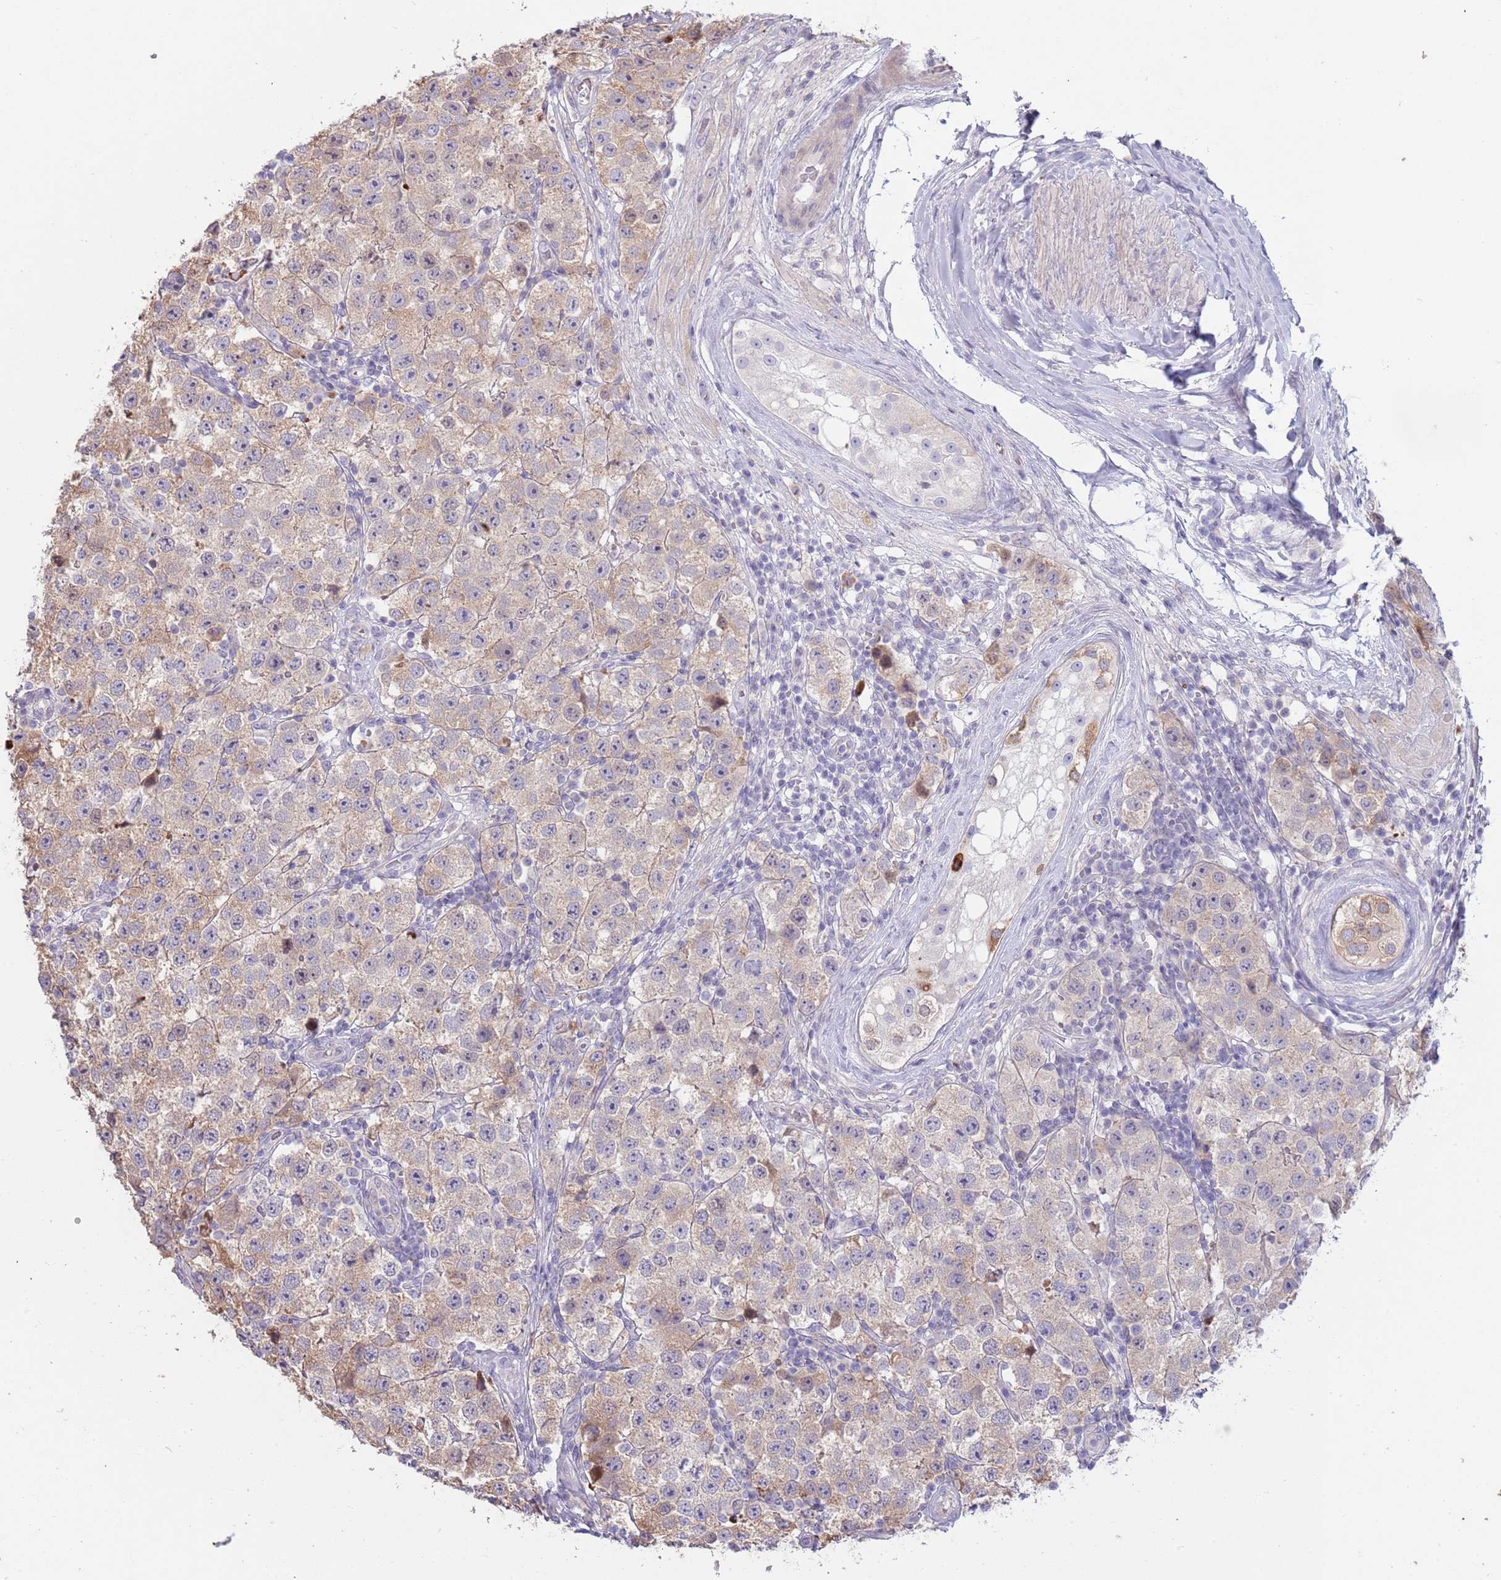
{"staining": {"intensity": "weak", "quantity": "25%-75%", "location": "cytoplasmic/membranous"}, "tissue": "testis cancer", "cell_type": "Tumor cells", "image_type": "cancer", "snomed": [{"axis": "morphology", "description": "Seminoma, NOS"}, {"axis": "topography", "description": "Testis"}], "caption": "Protein staining of seminoma (testis) tissue displays weak cytoplasmic/membranous expression in approximately 25%-75% of tumor cells.", "gene": "LDHD", "patient": {"sex": "male", "age": 34}}